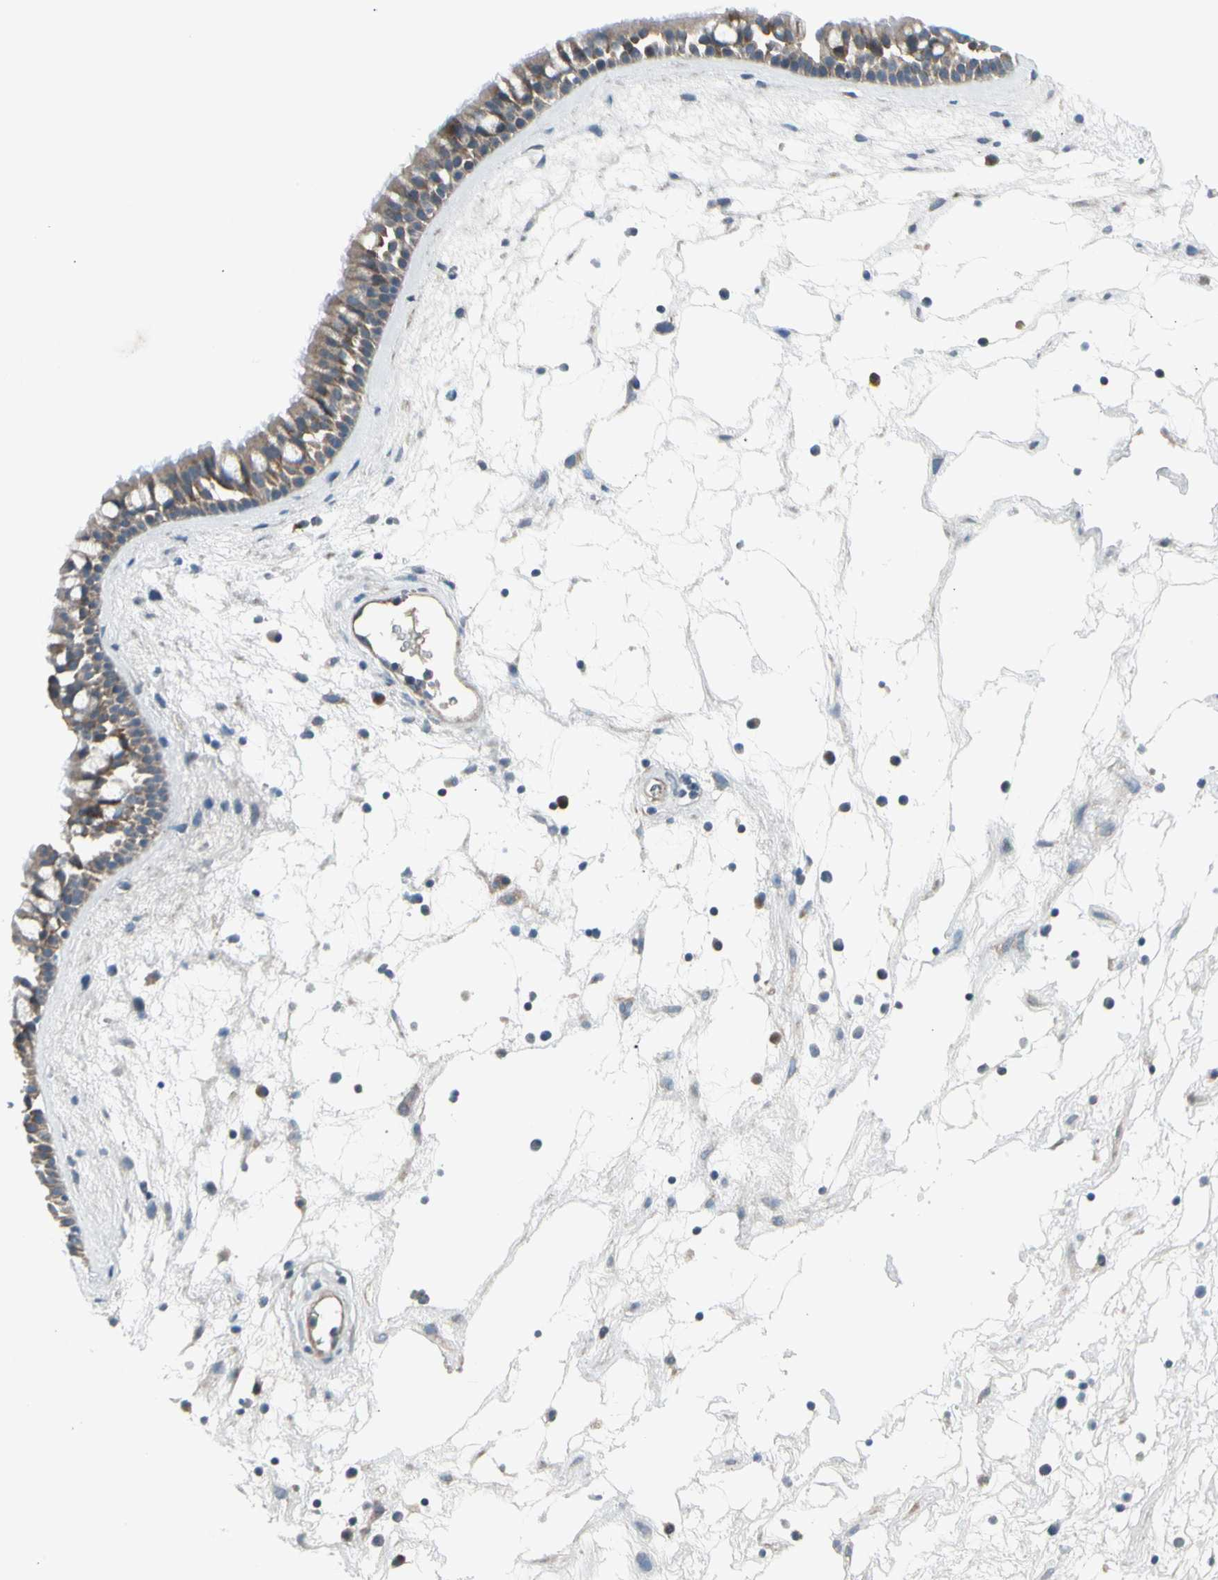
{"staining": {"intensity": "moderate", "quantity": ">75%", "location": "cytoplasmic/membranous"}, "tissue": "nasopharynx", "cell_type": "Respiratory epithelial cells", "image_type": "normal", "snomed": [{"axis": "morphology", "description": "Normal tissue, NOS"}, {"axis": "morphology", "description": "Inflammation, NOS"}, {"axis": "topography", "description": "Nasopharynx"}], "caption": "Immunohistochemistry (IHC) histopathology image of unremarkable nasopharynx: nasopharynx stained using IHC displays medium levels of moderate protein expression localized specifically in the cytoplasmic/membranous of respiratory epithelial cells, appearing as a cytoplasmic/membranous brown color.", "gene": "PANK2", "patient": {"sex": "male", "age": 48}}